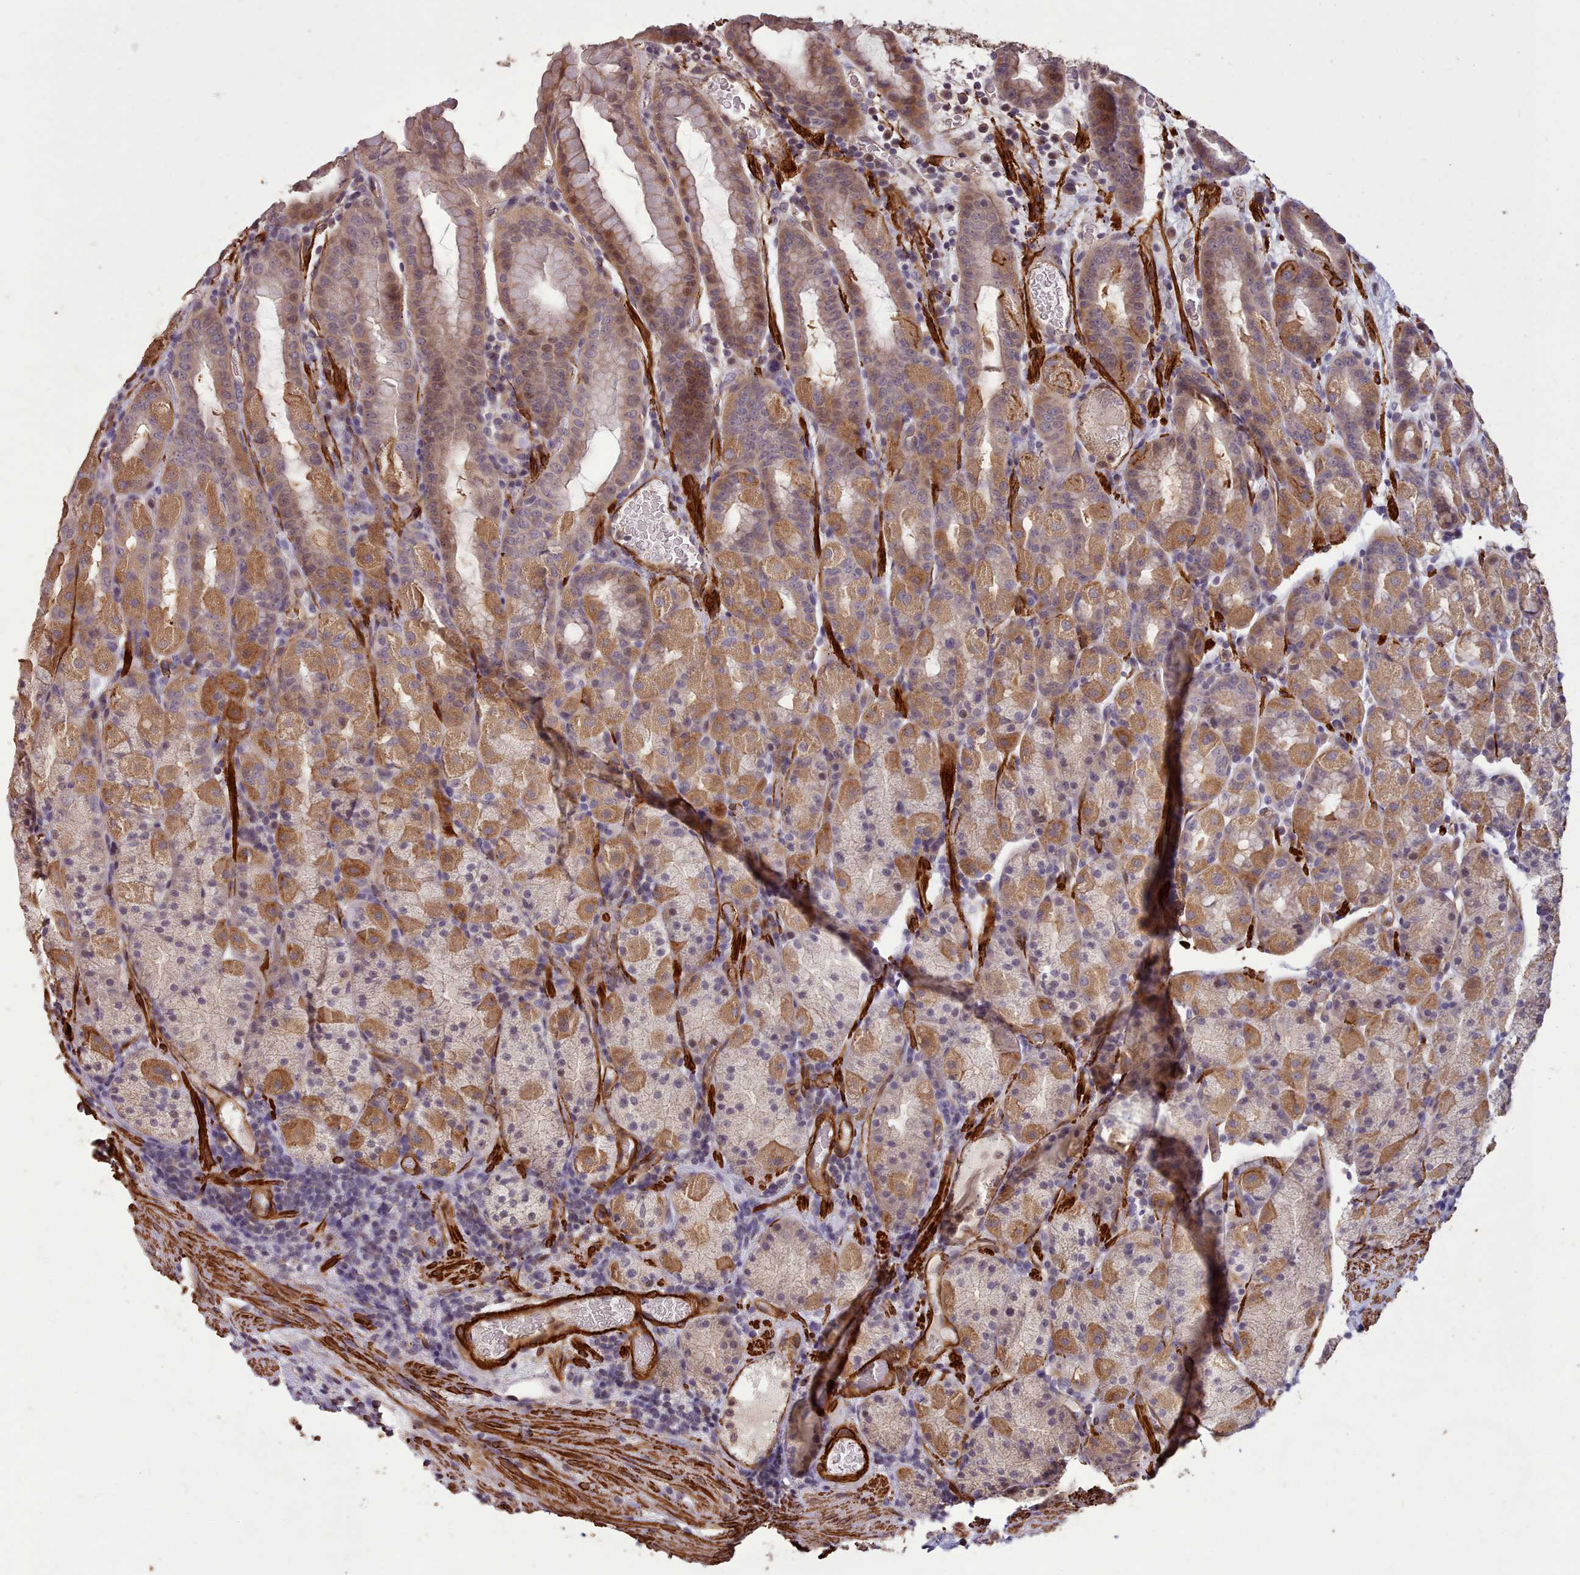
{"staining": {"intensity": "moderate", "quantity": ">75%", "location": "cytoplasmic/membranous,nuclear"}, "tissue": "stomach", "cell_type": "Glandular cells", "image_type": "normal", "snomed": [{"axis": "morphology", "description": "Normal tissue, NOS"}, {"axis": "topography", "description": "Stomach, upper"}, {"axis": "topography", "description": "Stomach, lower"}, {"axis": "topography", "description": "Small intestine"}], "caption": "A medium amount of moderate cytoplasmic/membranous,nuclear expression is identified in approximately >75% of glandular cells in benign stomach. (DAB = brown stain, brightfield microscopy at high magnification).", "gene": "NLRC4", "patient": {"sex": "male", "age": 68}}